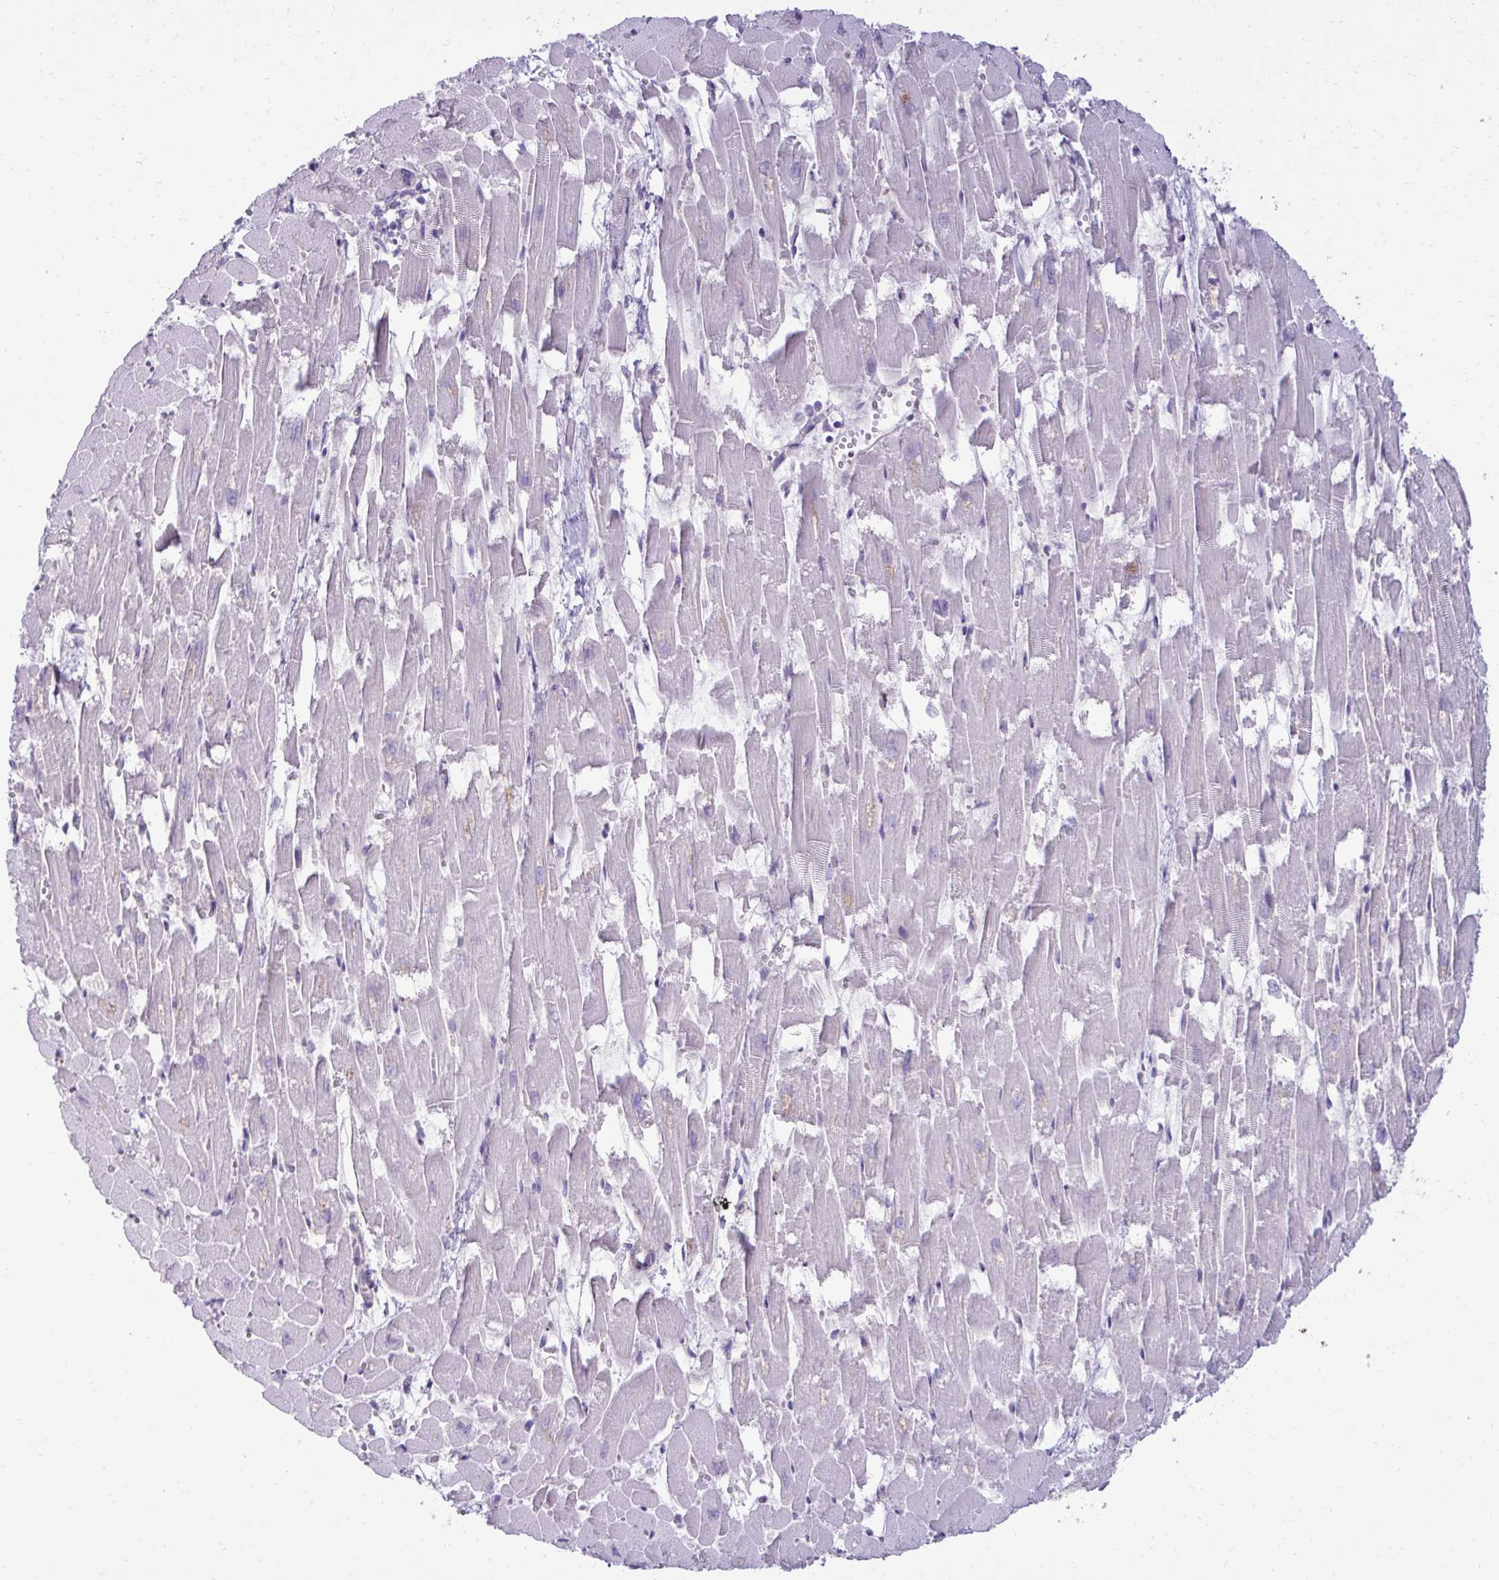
{"staining": {"intensity": "moderate", "quantity": "<25%", "location": "cytoplasmic/membranous"}, "tissue": "heart muscle", "cell_type": "Cardiomyocytes", "image_type": "normal", "snomed": [{"axis": "morphology", "description": "Normal tissue, NOS"}, {"axis": "topography", "description": "Heart"}], "caption": "The histopathology image exhibits staining of normal heart muscle, revealing moderate cytoplasmic/membranous protein expression (brown color) within cardiomyocytes.", "gene": "SLC30A3", "patient": {"sex": "female", "age": 52}}